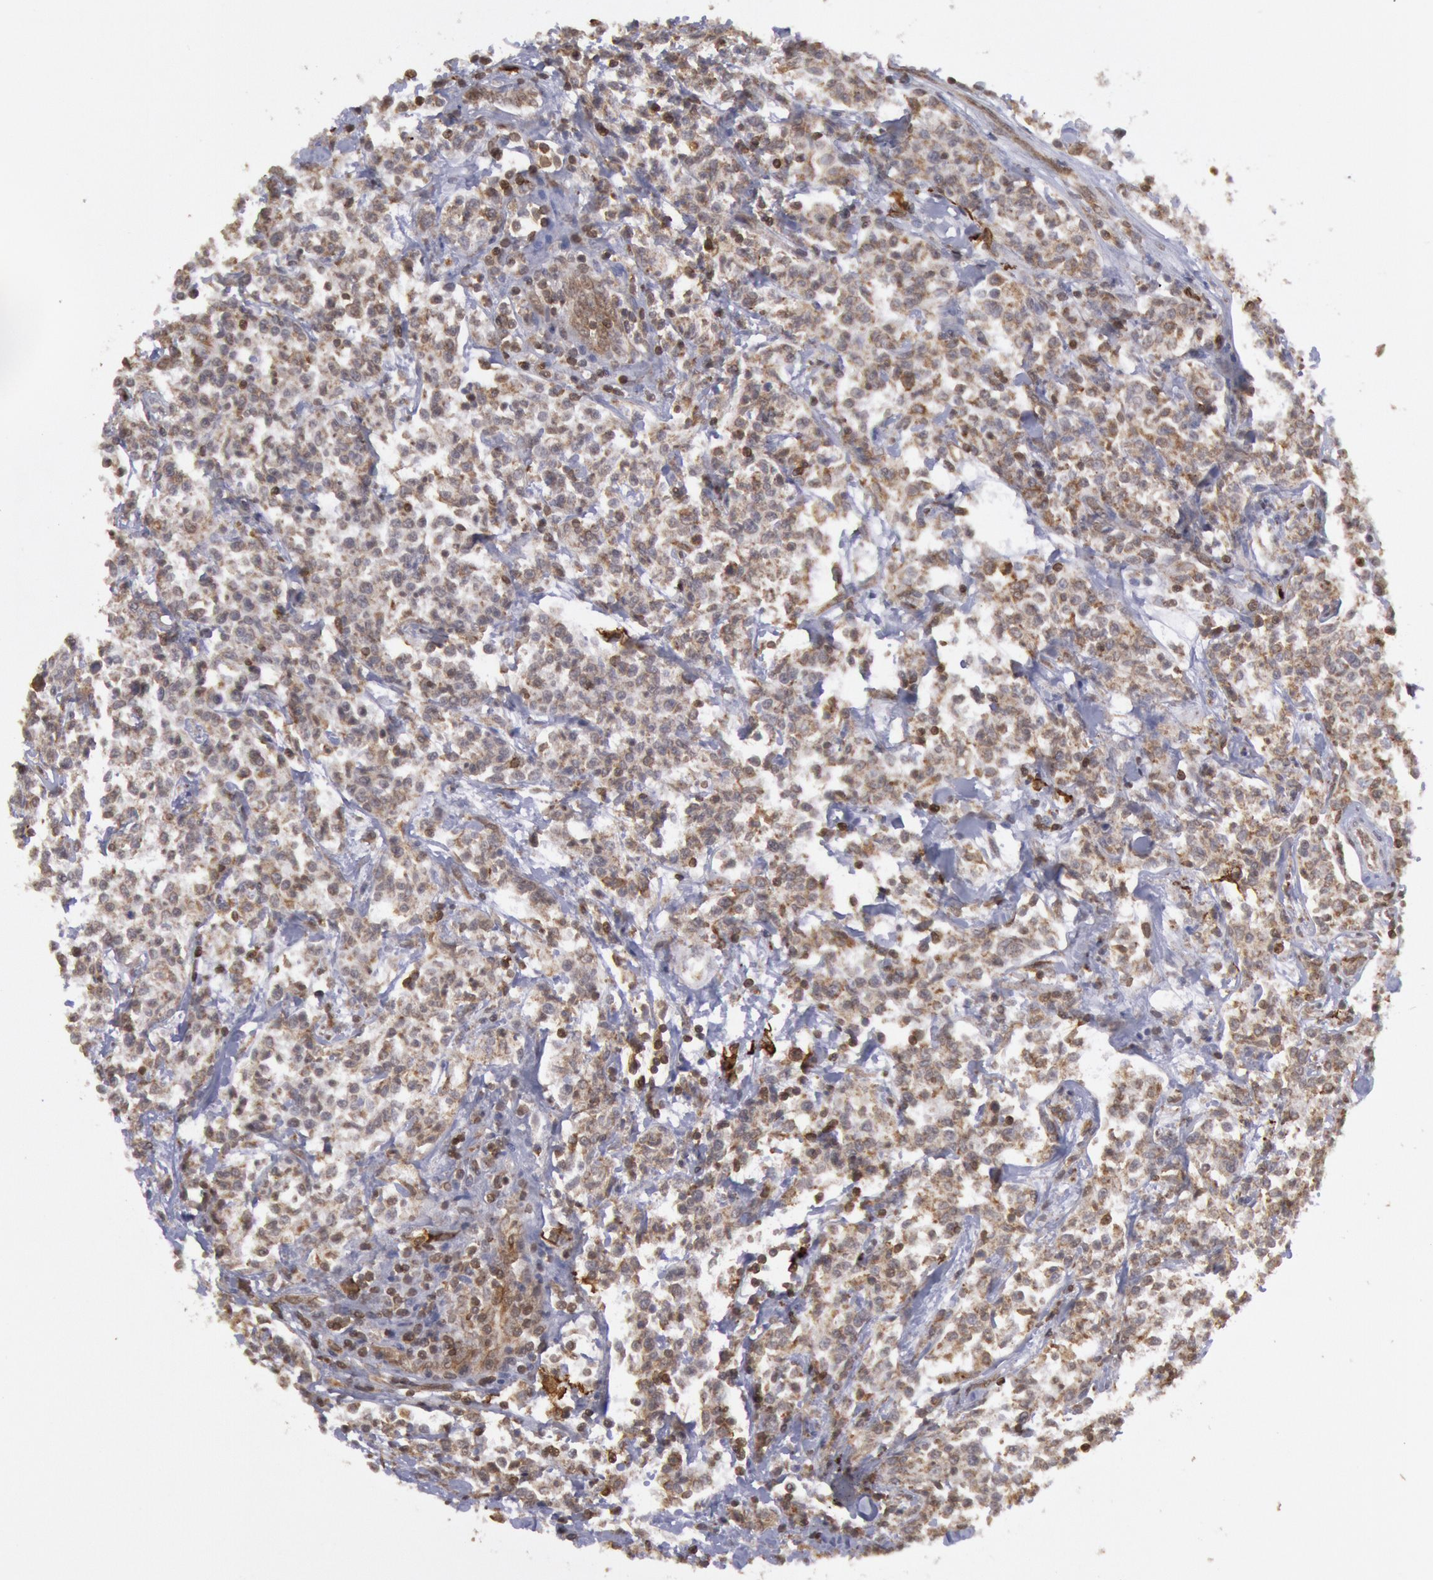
{"staining": {"intensity": "moderate", "quantity": "<25%", "location": "cytoplasmic/membranous"}, "tissue": "lymphoma", "cell_type": "Tumor cells", "image_type": "cancer", "snomed": [{"axis": "morphology", "description": "Malignant lymphoma, non-Hodgkin's type, Low grade"}, {"axis": "topography", "description": "Small intestine"}], "caption": "High-magnification brightfield microscopy of lymphoma stained with DAB (brown) and counterstained with hematoxylin (blue). tumor cells exhibit moderate cytoplasmic/membranous positivity is present in approximately<25% of cells.", "gene": "TAP2", "patient": {"sex": "female", "age": 59}}